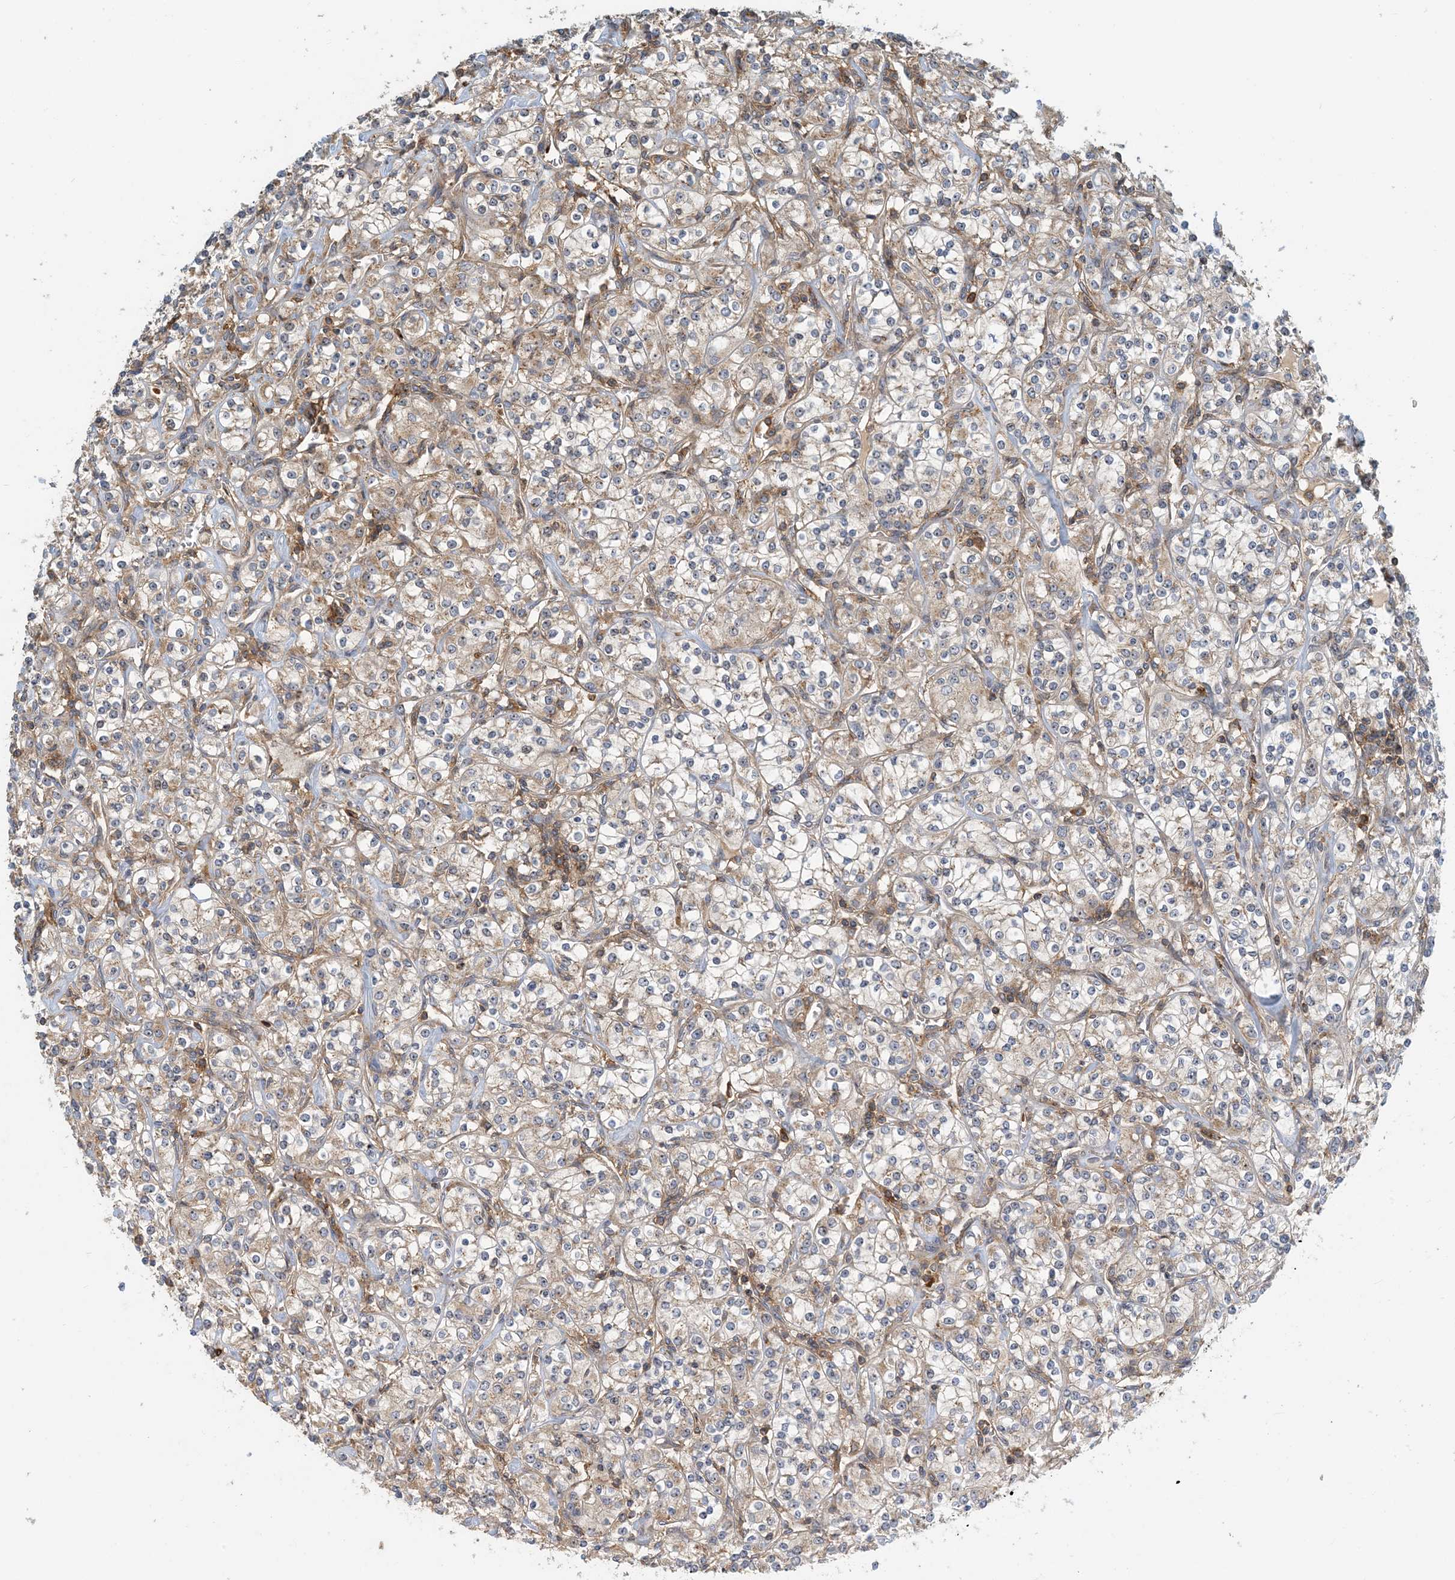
{"staining": {"intensity": "weak", "quantity": ">75%", "location": "cytoplasmic/membranous"}, "tissue": "renal cancer", "cell_type": "Tumor cells", "image_type": "cancer", "snomed": [{"axis": "morphology", "description": "Adenocarcinoma, NOS"}, {"axis": "topography", "description": "Kidney"}], "caption": "Weak cytoplasmic/membranous protein staining is seen in approximately >75% of tumor cells in renal adenocarcinoma.", "gene": "COLEC11", "patient": {"sex": "male", "age": 77}}